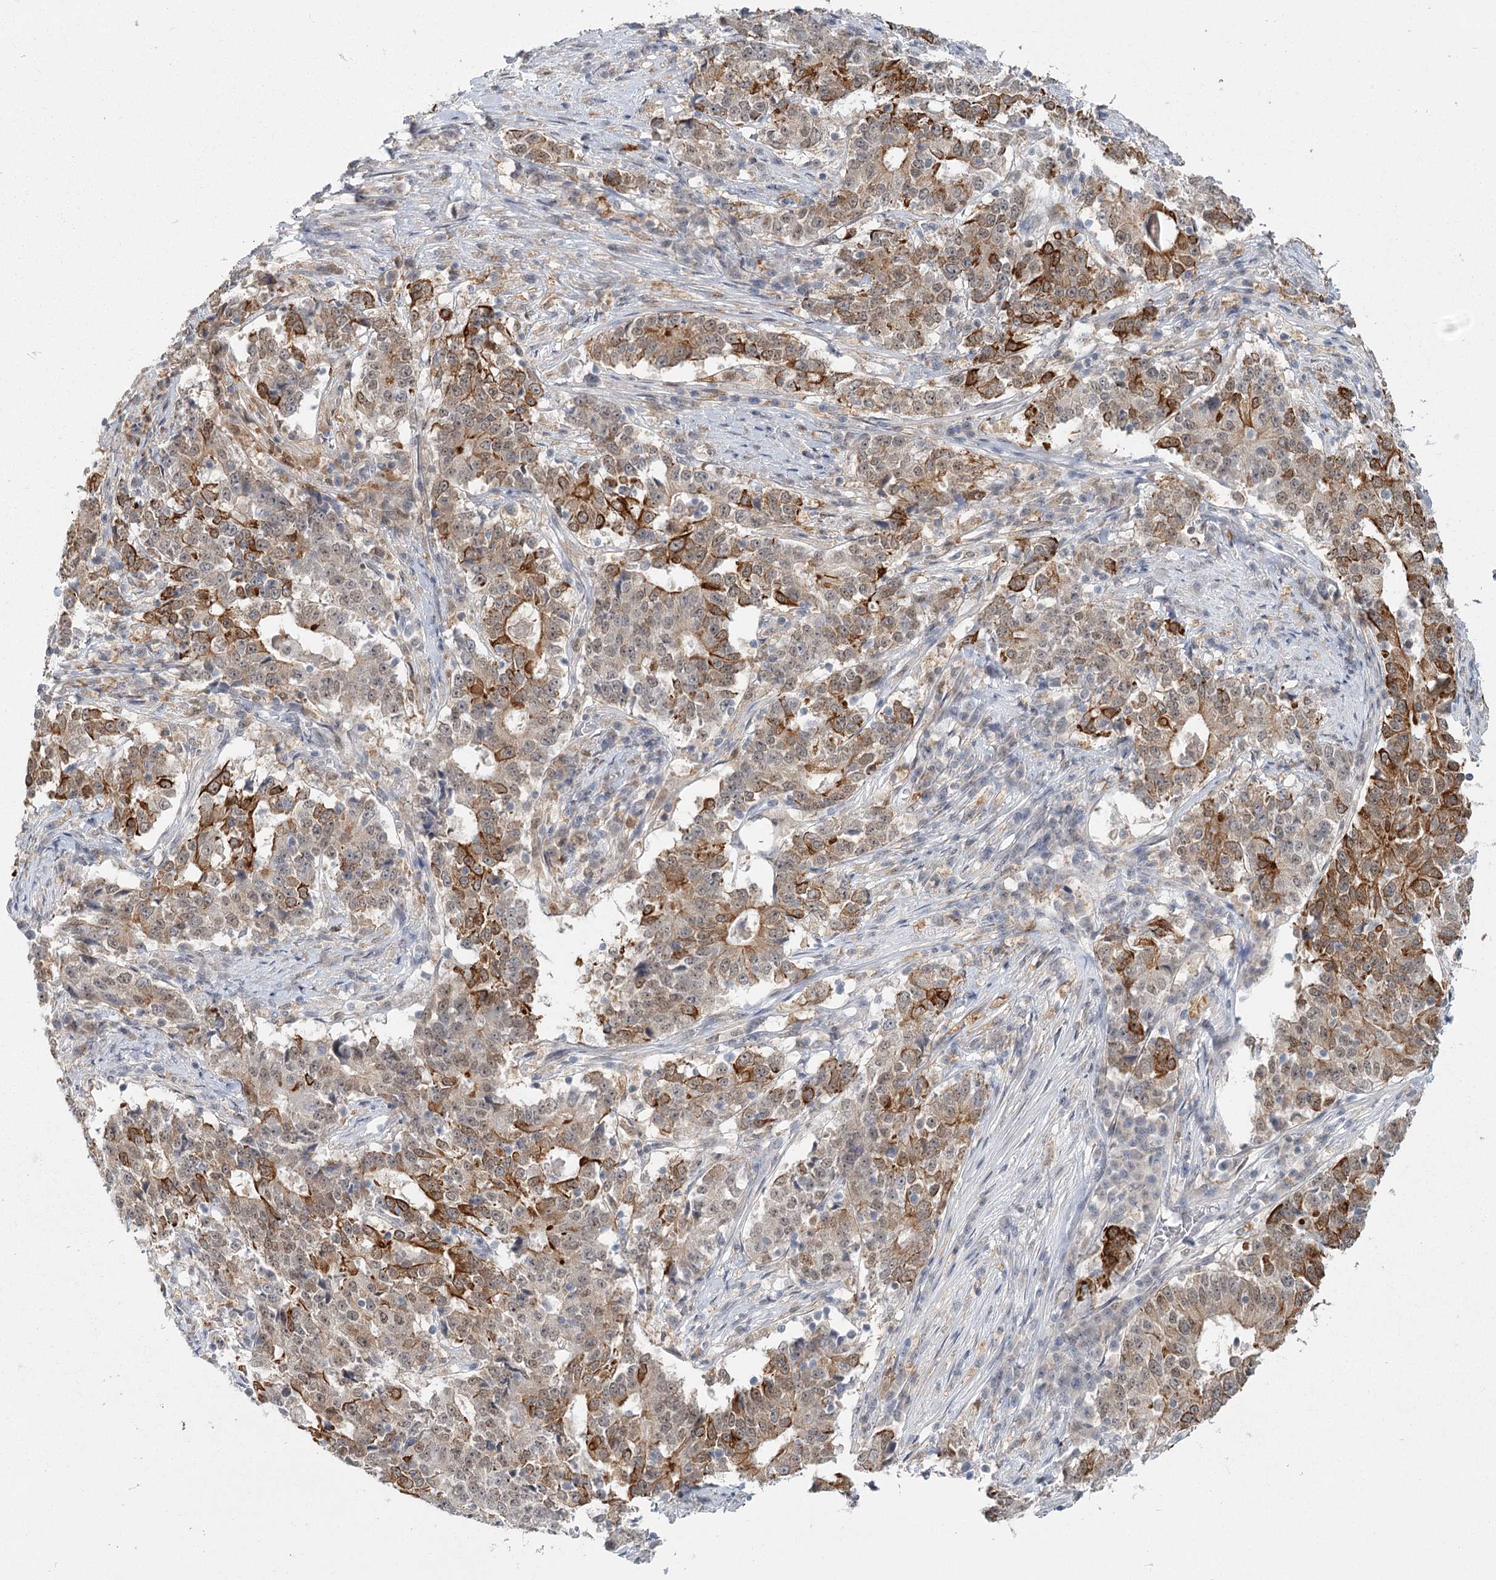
{"staining": {"intensity": "strong", "quantity": "25%-75%", "location": "cytoplasmic/membranous"}, "tissue": "stomach cancer", "cell_type": "Tumor cells", "image_type": "cancer", "snomed": [{"axis": "morphology", "description": "Adenocarcinoma, NOS"}, {"axis": "topography", "description": "Stomach"}], "caption": "IHC staining of adenocarcinoma (stomach), which demonstrates high levels of strong cytoplasmic/membranous staining in about 25%-75% of tumor cells indicating strong cytoplasmic/membranous protein staining. The staining was performed using DAB (3,3'-diaminobenzidine) (brown) for protein detection and nuclei were counterstained in hematoxylin (blue).", "gene": "TMEM70", "patient": {"sex": "male", "age": 59}}